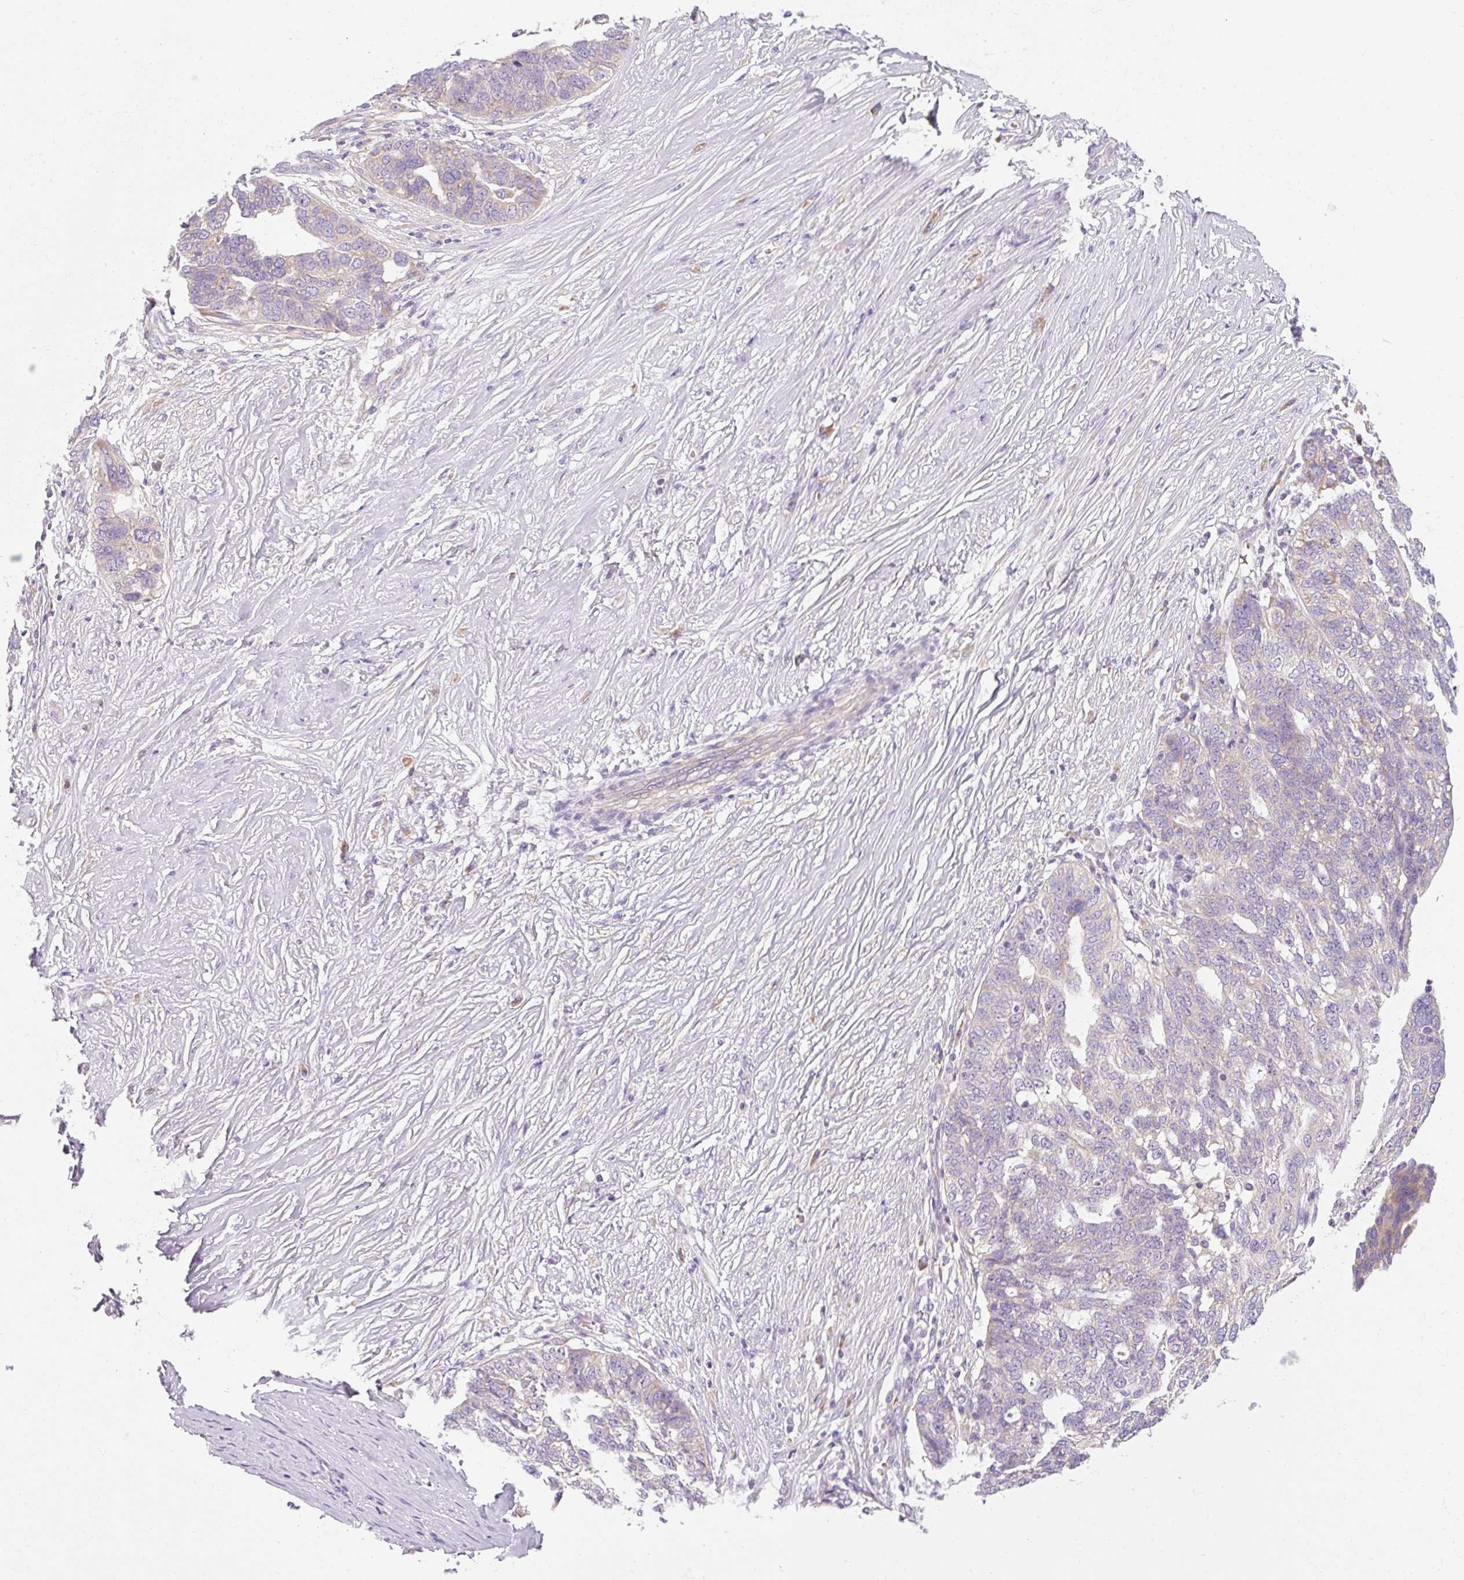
{"staining": {"intensity": "negative", "quantity": "none", "location": "none"}, "tissue": "ovarian cancer", "cell_type": "Tumor cells", "image_type": "cancer", "snomed": [{"axis": "morphology", "description": "Cystadenocarcinoma, serous, NOS"}, {"axis": "topography", "description": "Ovary"}], "caption": "The immunohistochemistry (IHC) micrograph has no significant staining in tumor cells of ovarian serous cystadenocarcinoma tissue. (DAB (3,3'-diaminobenzidine) immunohistochemistry (IHC) with hematoxylin counter stain).", "gene": "RPL18A", "patient": {"sex": "female", "age": 59}}